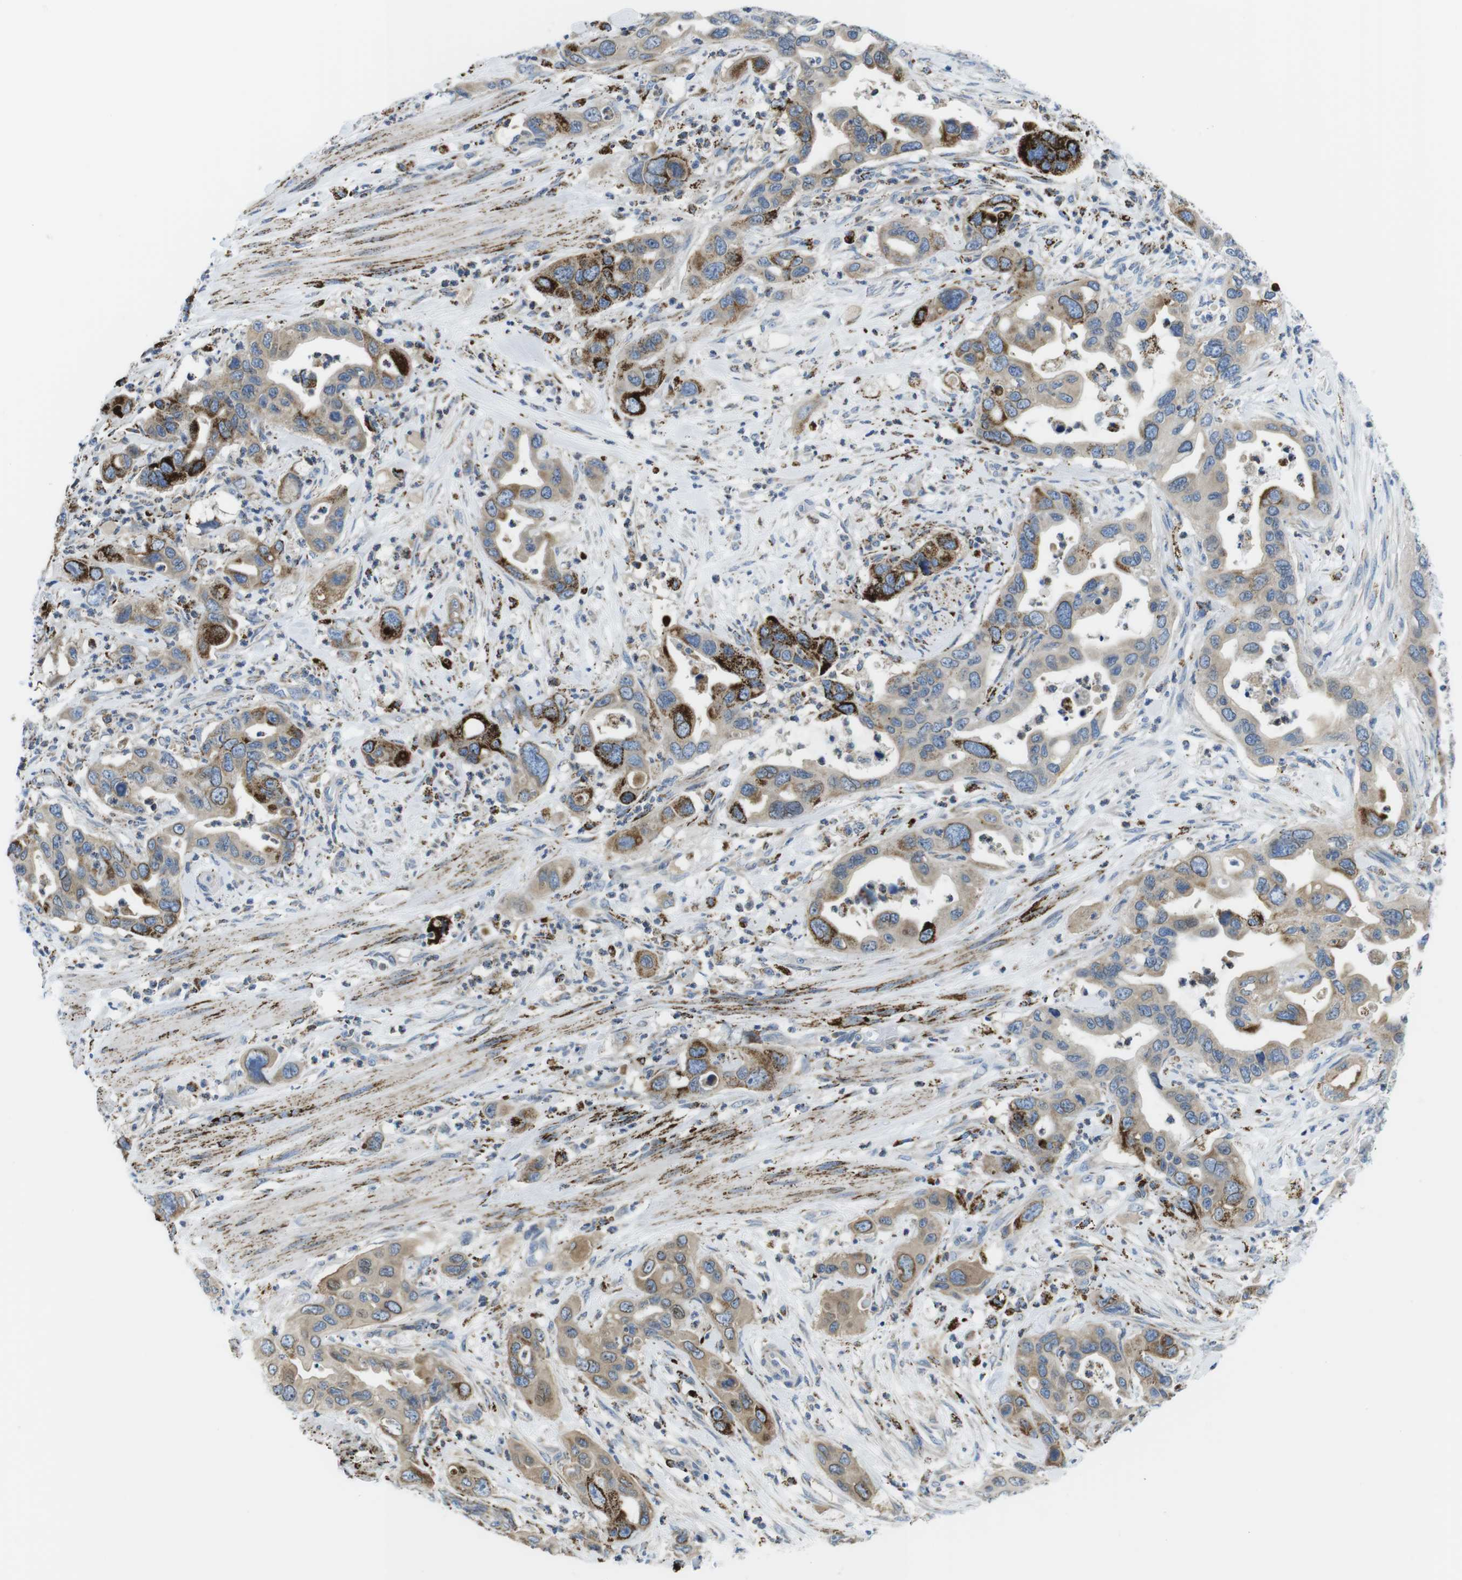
{"staining": {"intensity": "moderate", "quantity": ">75%", "location": "cytoplasmic/membranous"}, "tissue": "pancreatic cancer", "cell_type": "Tumor cells", "image_type": "cancer", "snomed": [{"axis": "morphology", "description": "Adenocarcinoma, NOS"}, {"axis": "topography", "description": "Pancreas"}], "caption": "Pancreatic adenocarcinoma stained with immunohistochemistry (IHC) demonstrates moderate cytoplasmic/membranous expression in approximately >75% of tumor cells.", "gene": "KCNE3", "patient": {"sex": "female", "age": 71}}